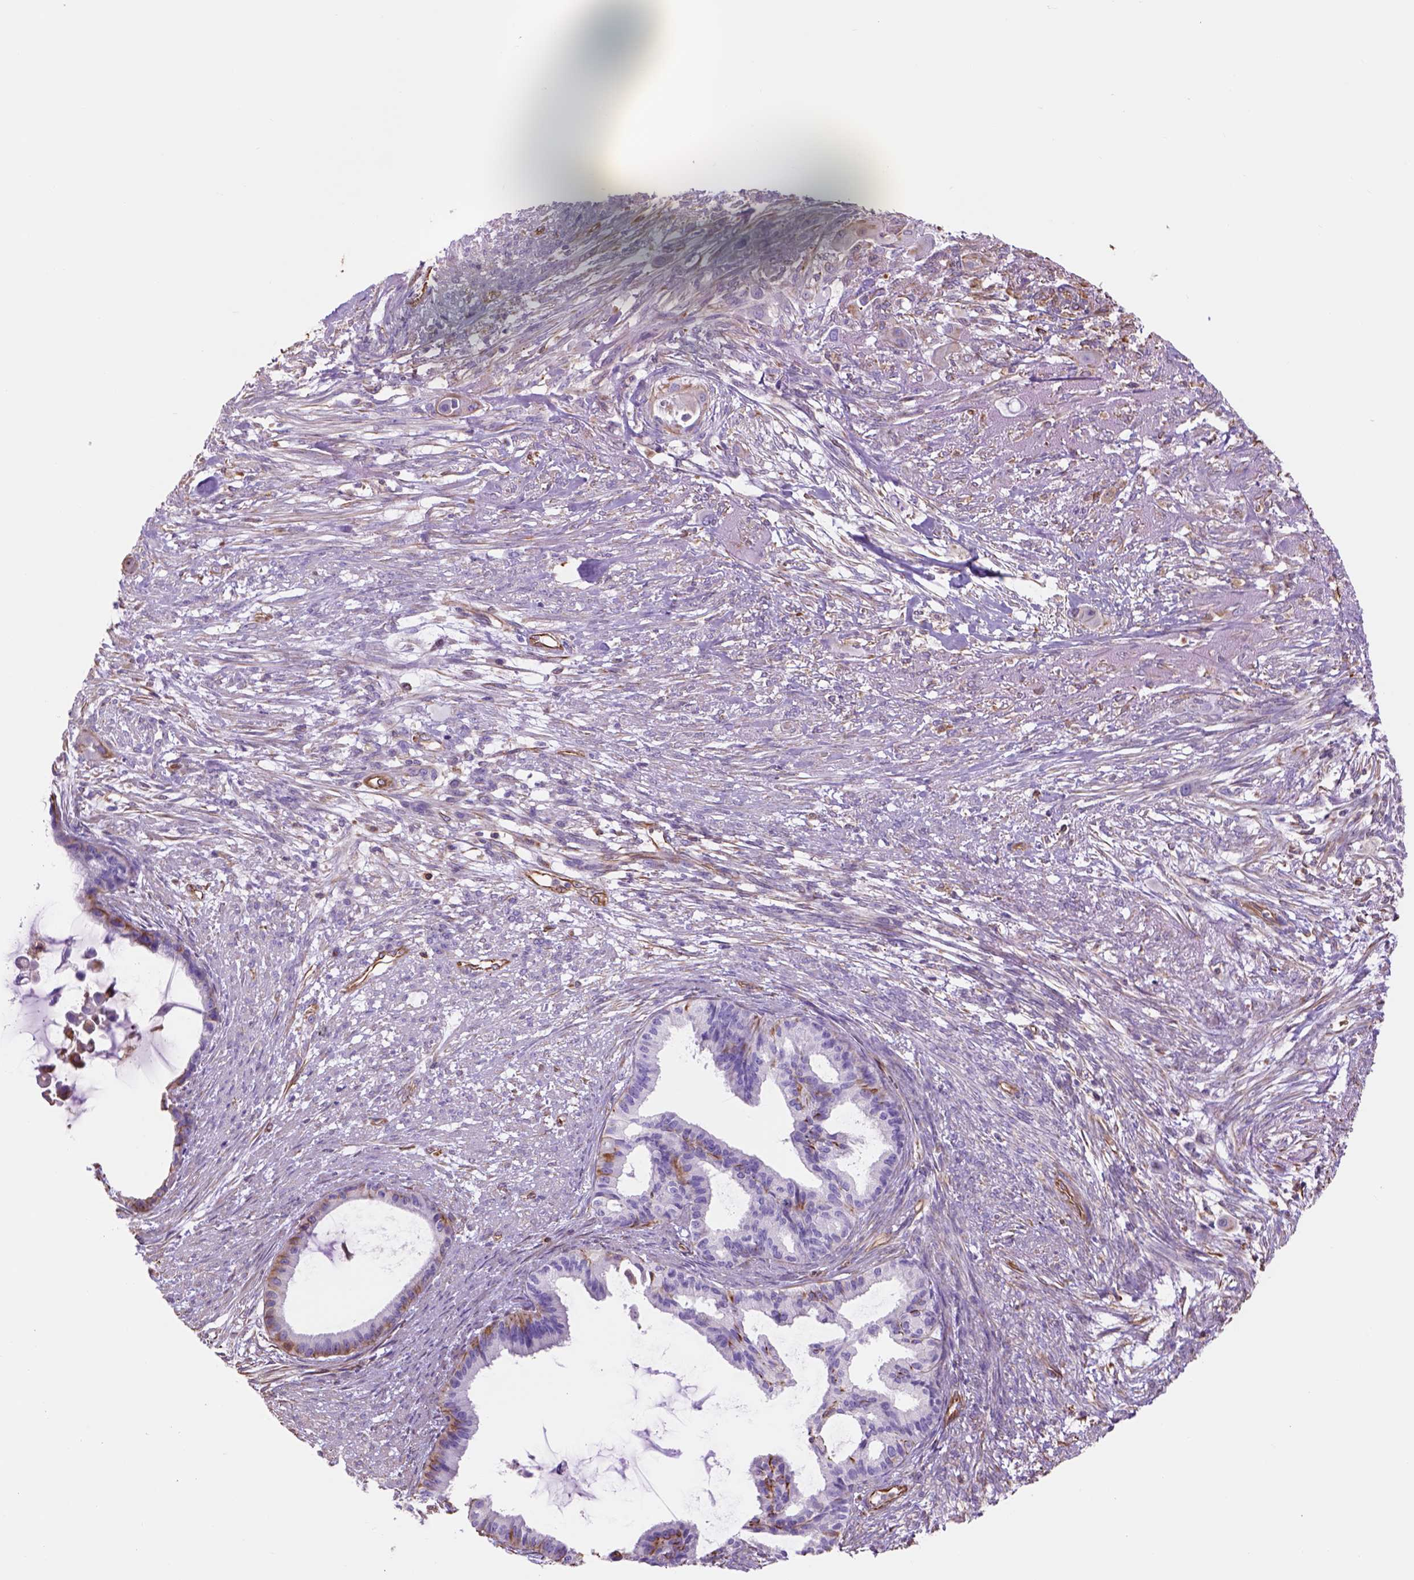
{"staining": {"intensity": "moderate", "quantity": "25%-75%", "location": "cytoplasmic/membranous"}, "tissue": "endometrial cancer", "cell_type": "Tumor cells", "image_type": "cancer", "snomed": [{"axis": "morphology", "description": "Adenocarcinoma, NOS"}, {"axis": "topography", "description": "Endometrium"}], "caption": "The photomicrograph displays staining of endometrial cancer, revealing moderate cytoplasmic/membranous protein expression (brown color) within tumor cells.", "gene": "ZZZ3", "patient": {"sex": "female", "age": 86}}